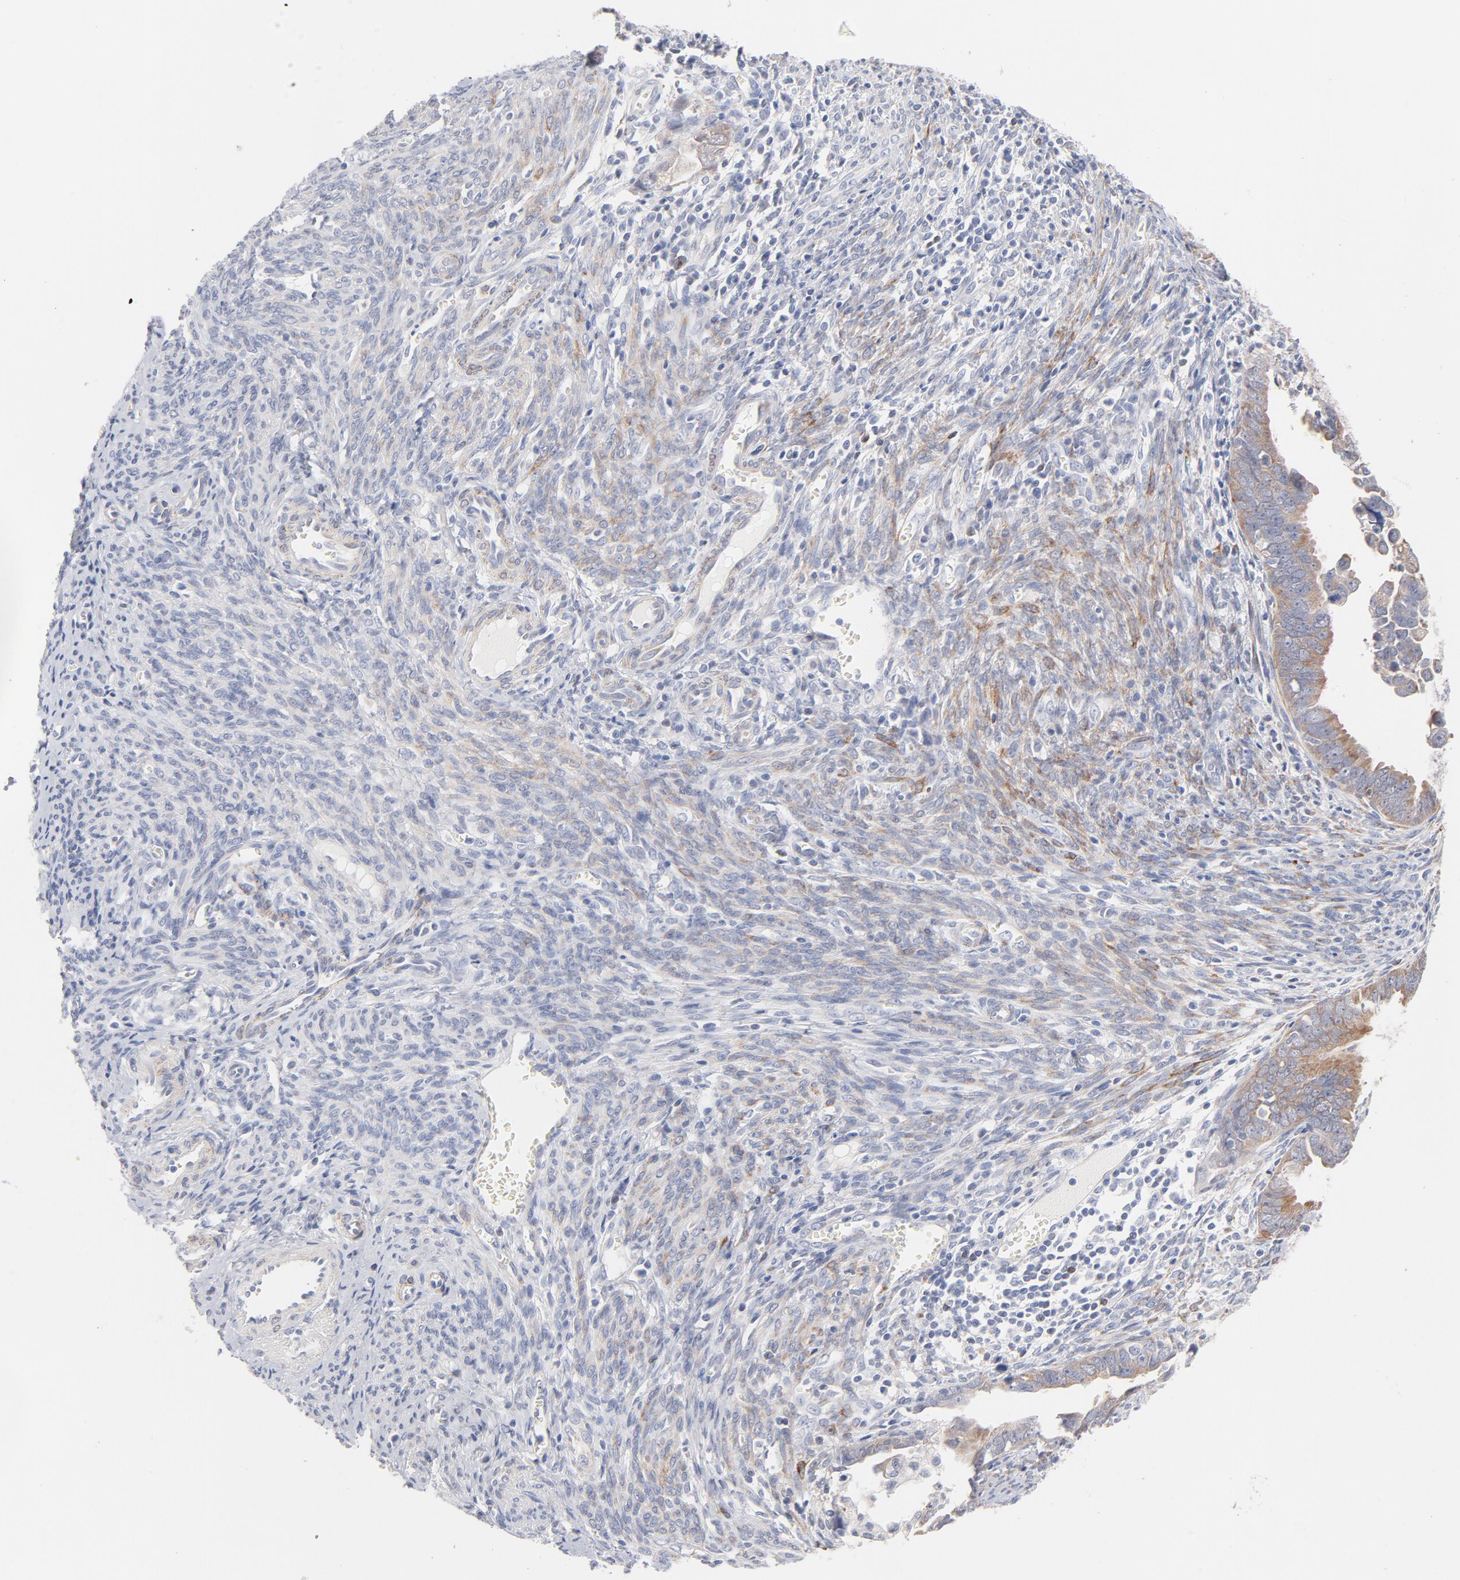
{"staining": {"intensity": "weak", "quantity": "25%-75%", "location": "cytoplasmic/membranous"}, "tissue": "endometrial cancer", "cell_type": "Tumor cells", "image_type": "cancer", "snomed": [{"axis": "morphology", "description": "Adenocarcinoma, NOS"}, {"axis": "topography", "description": "Endometrium"}], "caption": "A high-resolution micrograph shows IHC staining of endometrial adenocarcinoma, which reveals weak cytoplasmic/membranous staining in approximately 25%-75% of tumor cells. Nuclei are stained in blue.", "gene": "MID1", "patient": {"sex": "female", "age": 75}}